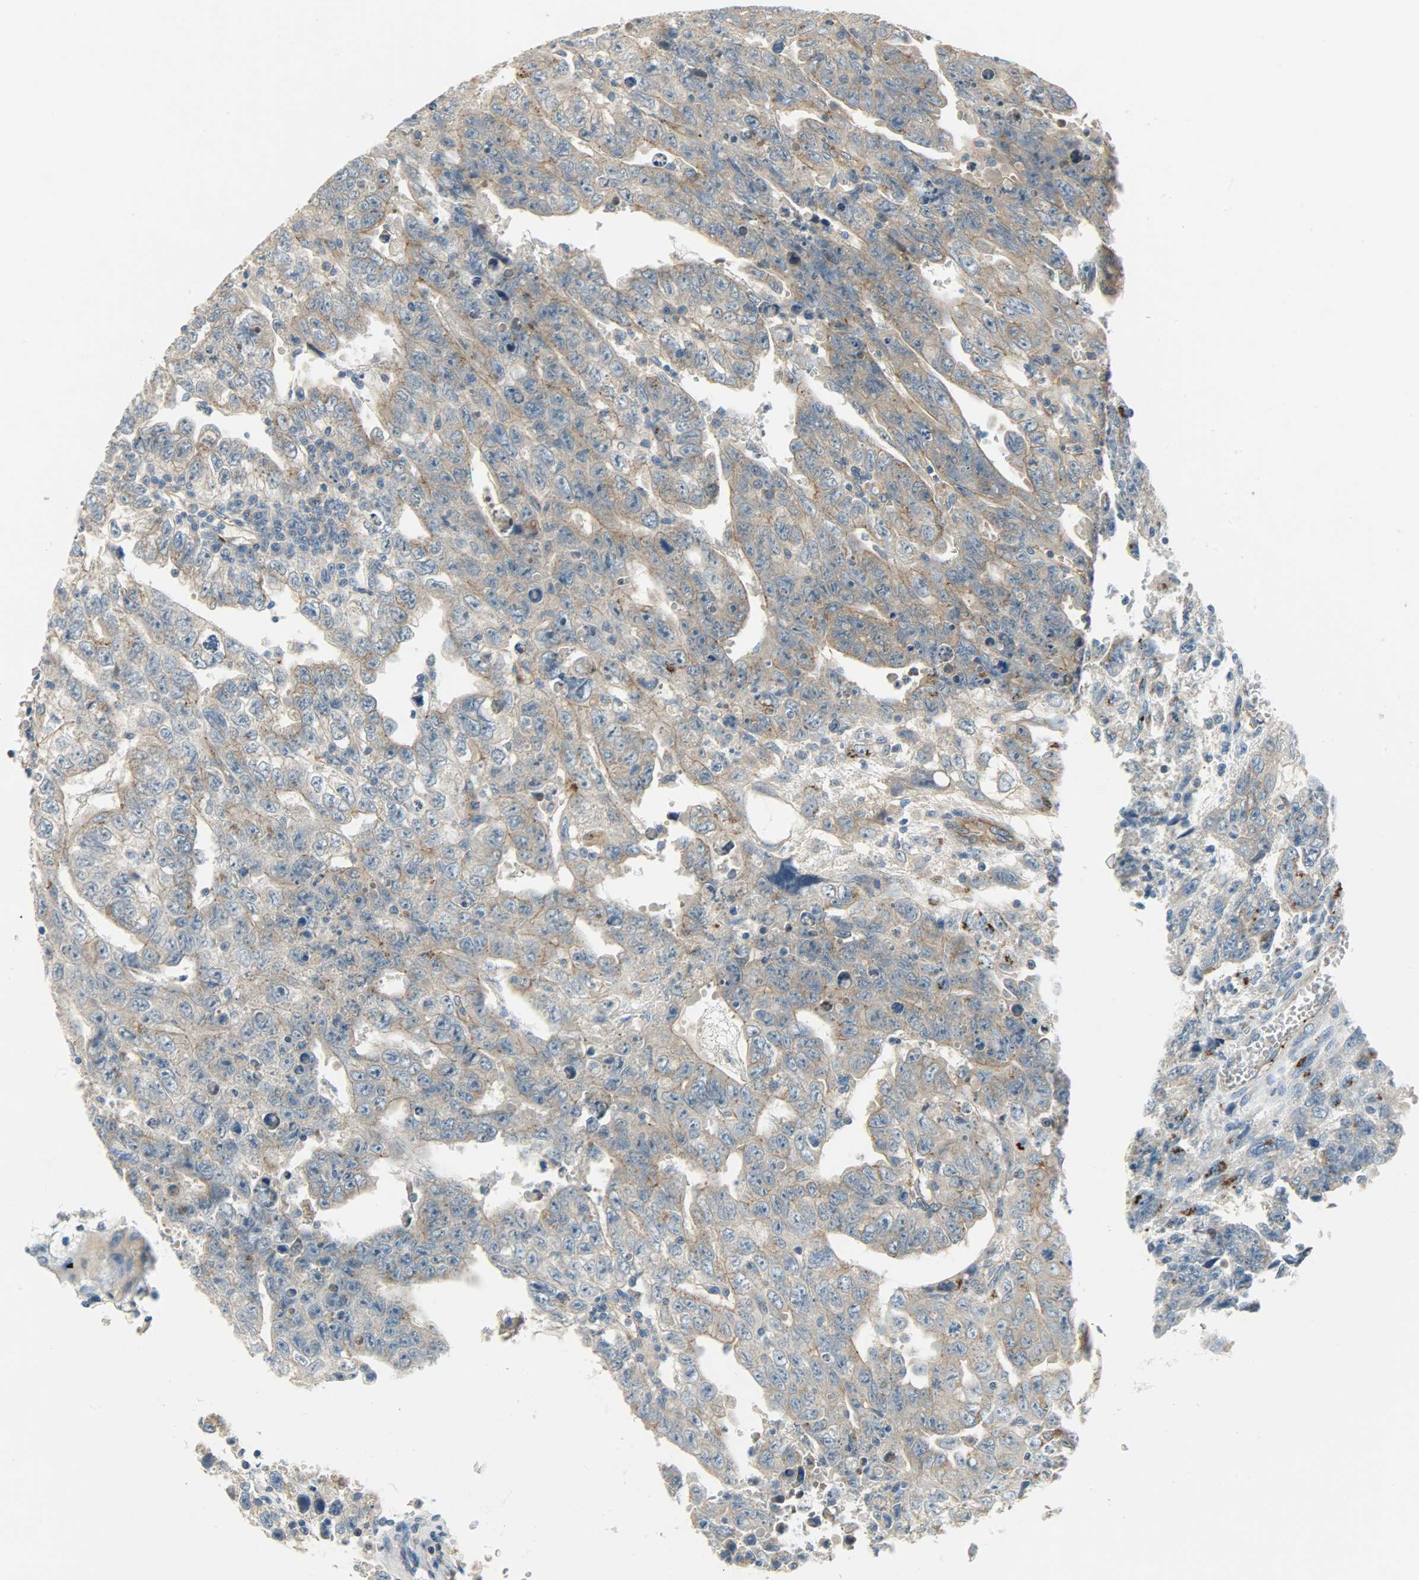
{"staining": {"intensity": "weak", "quantity": ">75%", "location": "cytoplasmic/membranous"}, "tissue": "testis cancer", "cell_type": "Tumor cells", "image_type": "cancer", "snomed": [{"axis": "morphology", "description": "Carcinoma, Embryonal, NOS"}, {"axis": "topography", "description": "Testis"}], "caption": "Human testis cancer (embryonal carcinoma) stained with a protein marker displays weak staining in tumor cells.", "gene": "KIAA1217", "patient": {"sex": "male", "age": 28}}